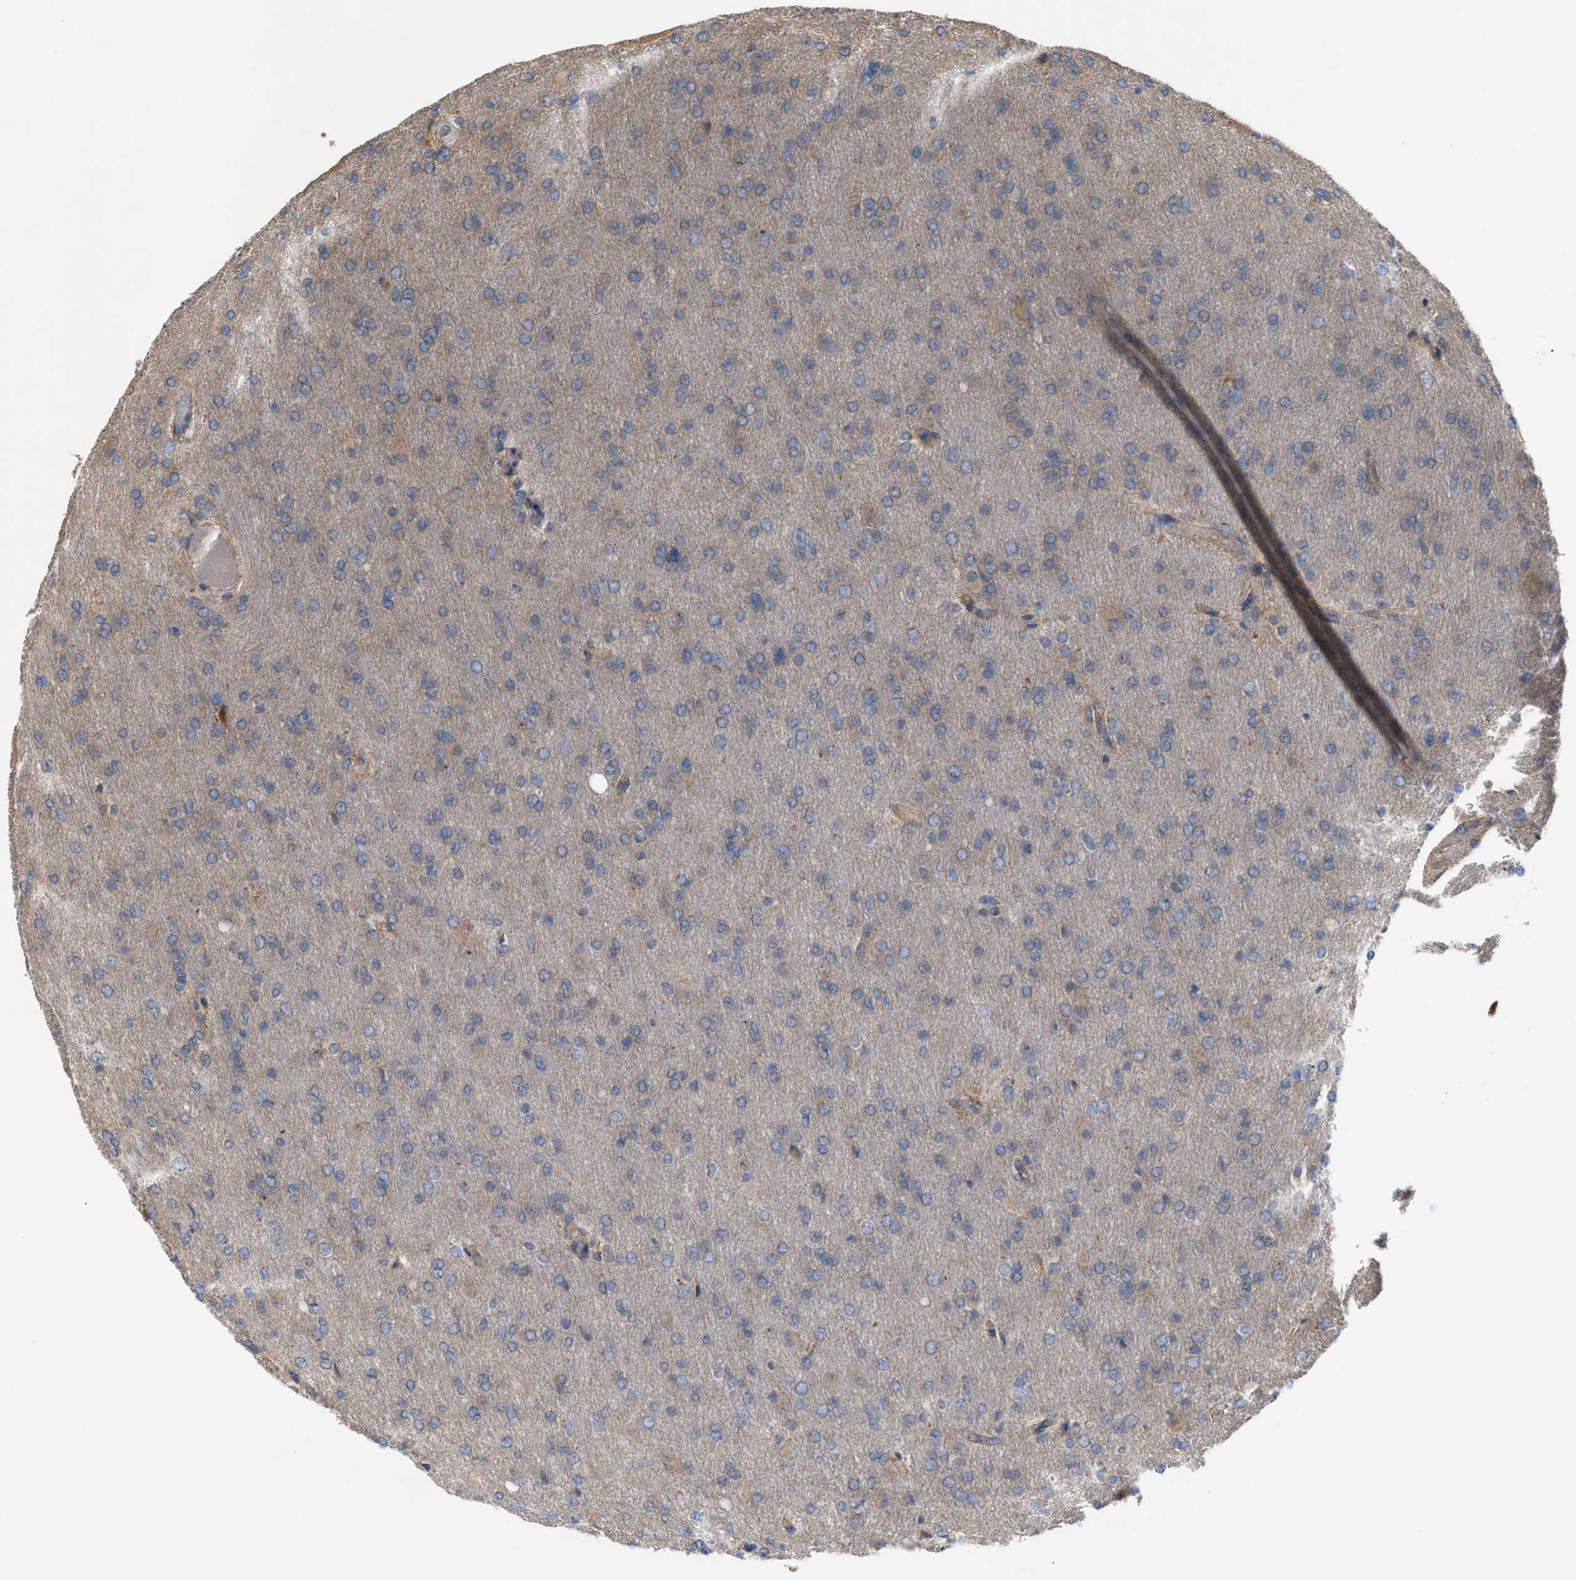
{"staining": {"intensity": "weak", "quantity": ">75%", "location": "cytoplasmic/membranous"}, "tissue": "glioma", "cell_type": "Tumor cells", "image_type": "cancer", "snomed": [{"axis": "morphology", "description": "Glioma, malignant, High grade"}, {"axis": "topography", "description": "Cerebral cortex"}], "caption": "Glioma stained for a protein (brown) displays weak cytoplasmic/membranous positive staining in approximately >75% of tumor cells.", "gene": "OXSM", "patient": {"sex": "female", "age": 36}}